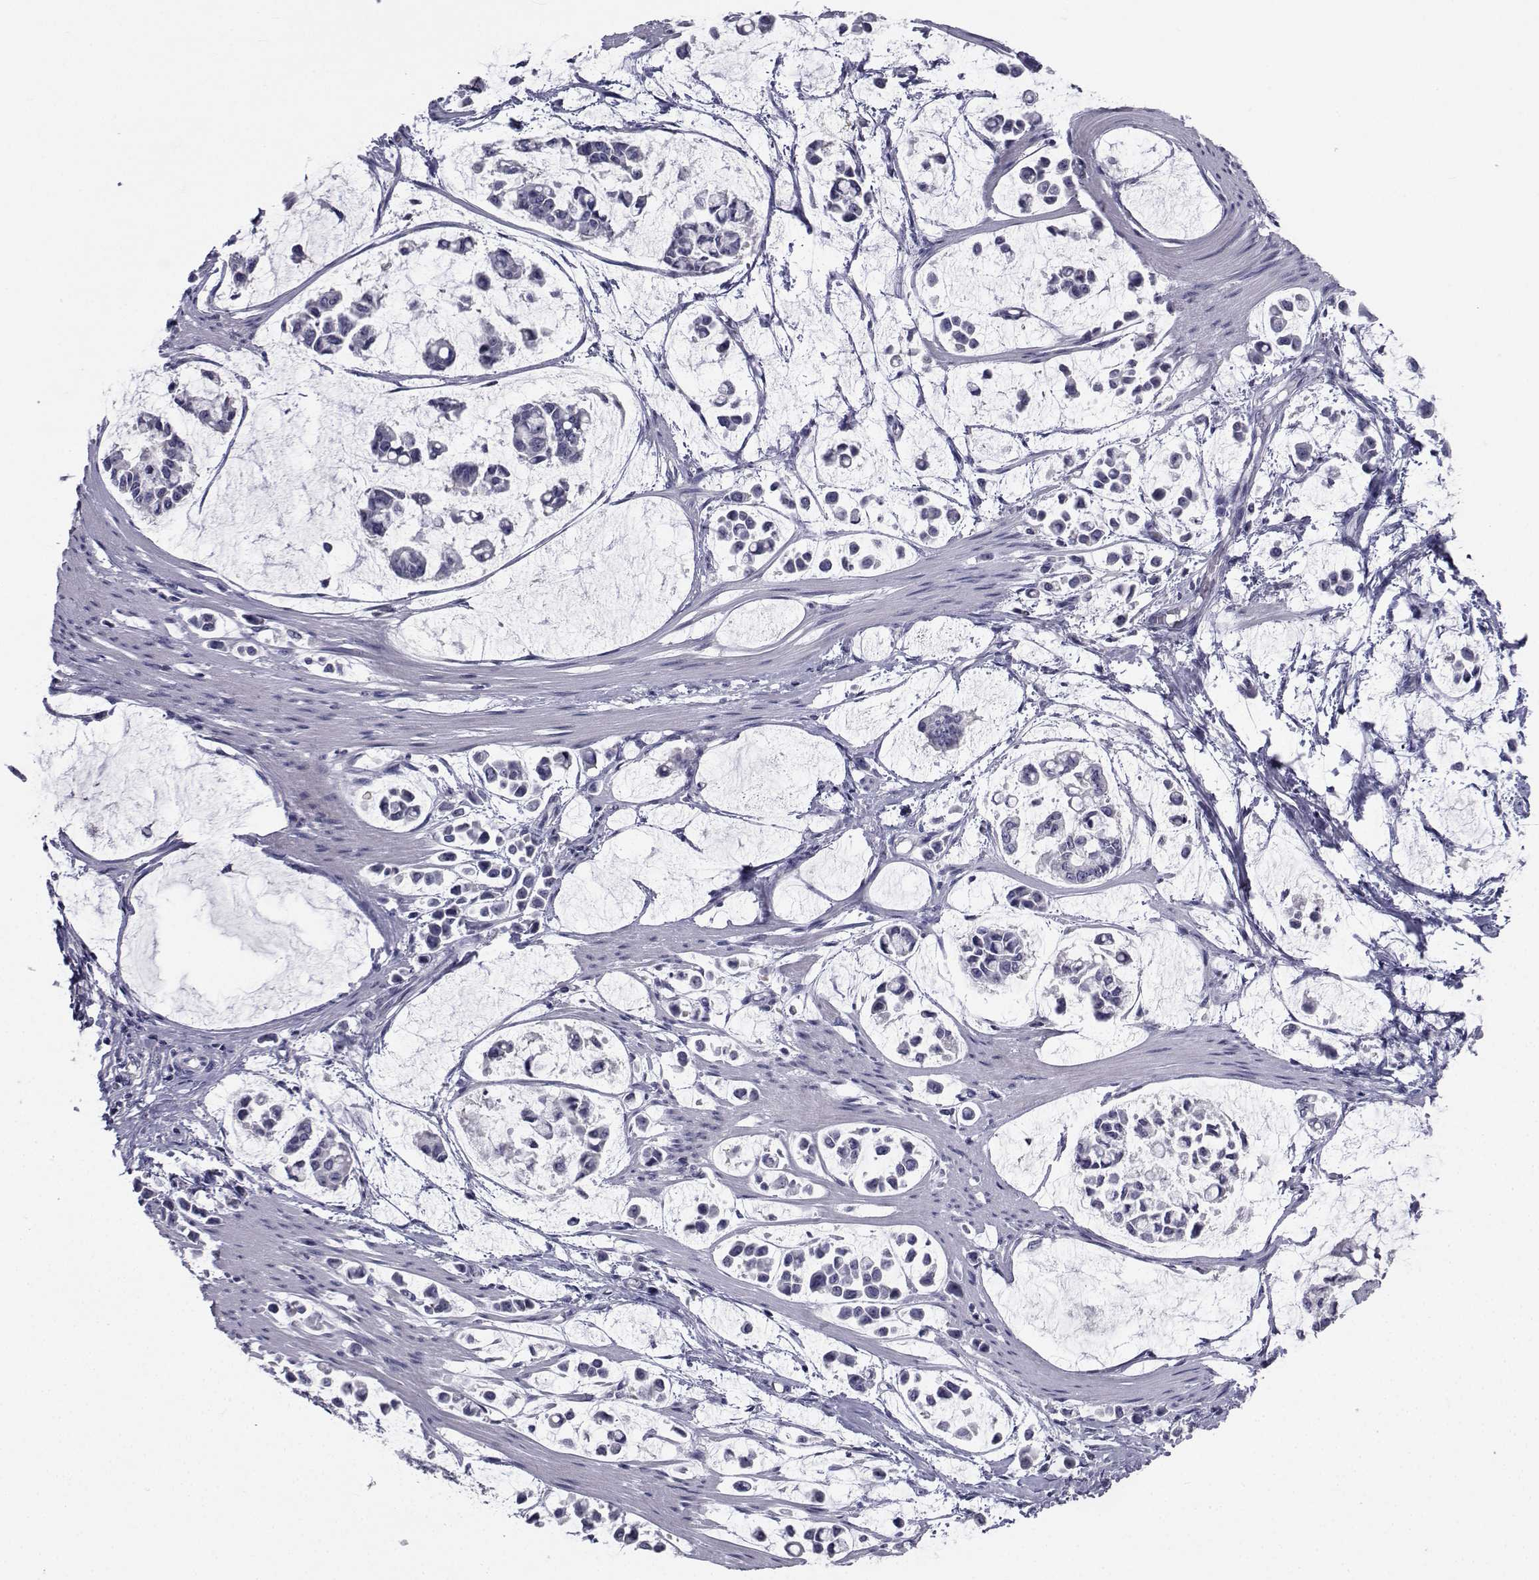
{"staining": {"intensity": "negative", "quantity": "none", "location": "none"}, "tissue": "stomach cancer", "cell_type": "Tumor cells", "image_type": "cancer", "snomed": [{"axis": "morphology", "description": "Adenocarcinoma, NOS"}, {"axis": "topography", "description": "Stomach"}], "caption": "High power microscopy photomicrograph of an immunohistochemistry micrograph of stomach adenocarcinoma, revealing no significant expression in tumor cells.", "gene": "CHRNA1", "patient": {"sex": "male", "age": 82}}